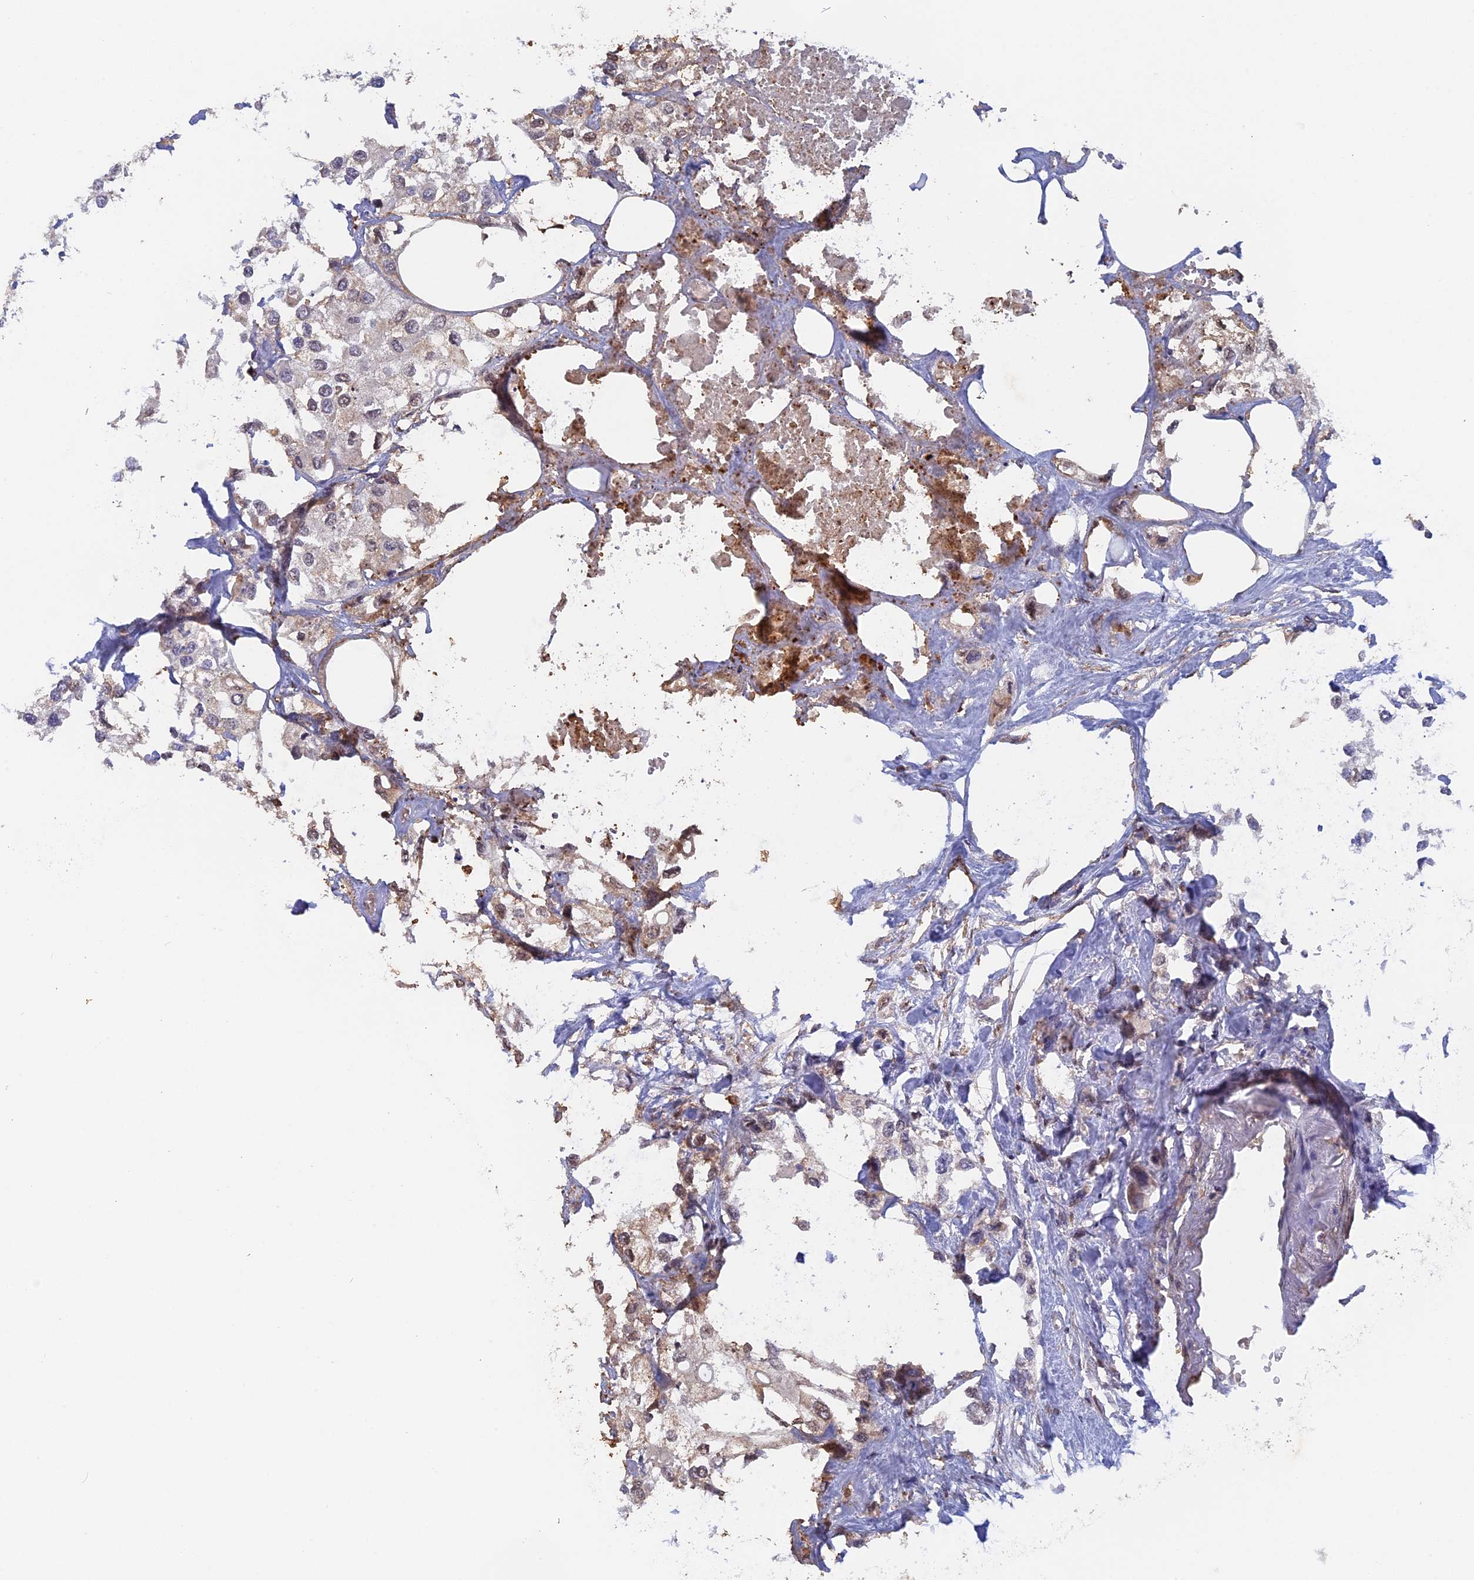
{"staining": {"intensity": "negative", "quantity": "none", "location": "none"}, "tissue": "urothelial cancer", "cell_type": "Tumor cells", "image_type": "cancer", "snomed": [{"axis": "morphology", "description": "Urothelial carcinoma, High grade"}, {"axis": "topography", "description": "Urinary bladder"}], "caption": "High magnification brightfield microscopy of urothelial carcinoma (high-grade) stained with DAB (3,3'-diaminobenzidine) (brown) and counterstained with hematoxylin (blue): tumor cells show no significant expression. Nuclei are stained in blue.", "gene": "FAM98C", "patient": {"sex": "male", "age": 64}}